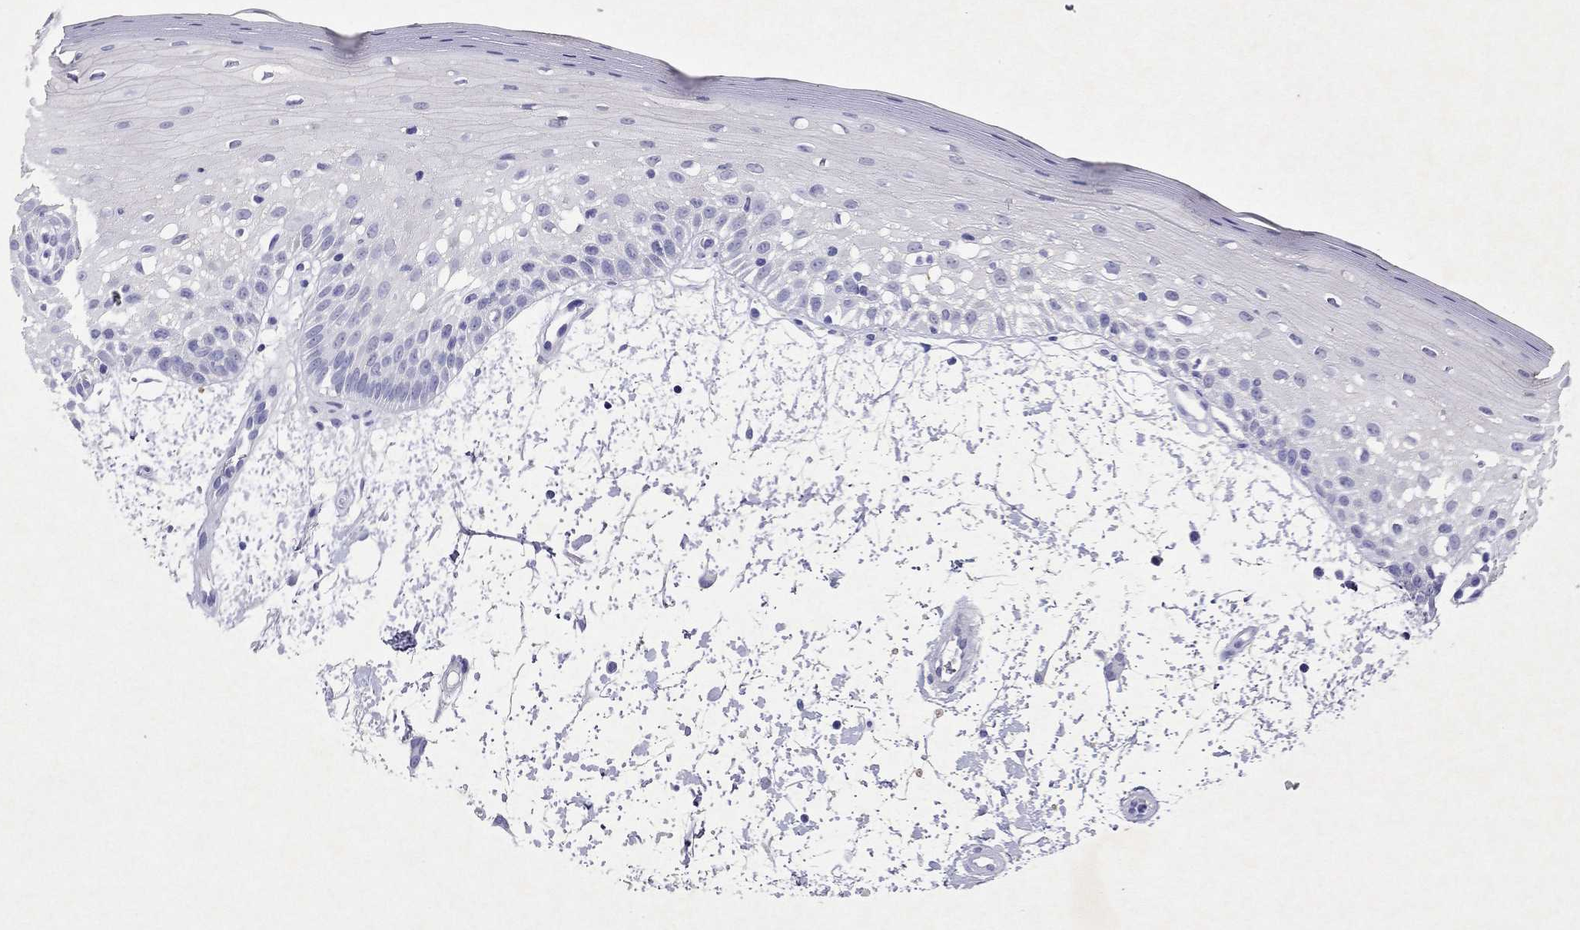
{"staining": {"intensity": "negative", "quantity": "none", "location": "none"}, "tissue": "oral mucosa", "cell_type": "Squamous epithelial cells", "image_type": "normal", "snomed": [{"axis": "morphology", "description": "Normal tissue, NOS"}, {"axis": "morphology", "description": "Squamous cell carcinoma, NOS"}, {"axis": "topography", "description": "Oral tissue"}, {"axis": "topography", "description": "Head-Neck"}], "caption": "The photomicrograph shows no staining of squamous epithelial cells in unremarkable oral mucosa. (DAB immunohistochemistry visualized using brightfield microscopy, high magnification).", "gene": "ARMC12", "patient": {"sex": "female", "age": 75}}